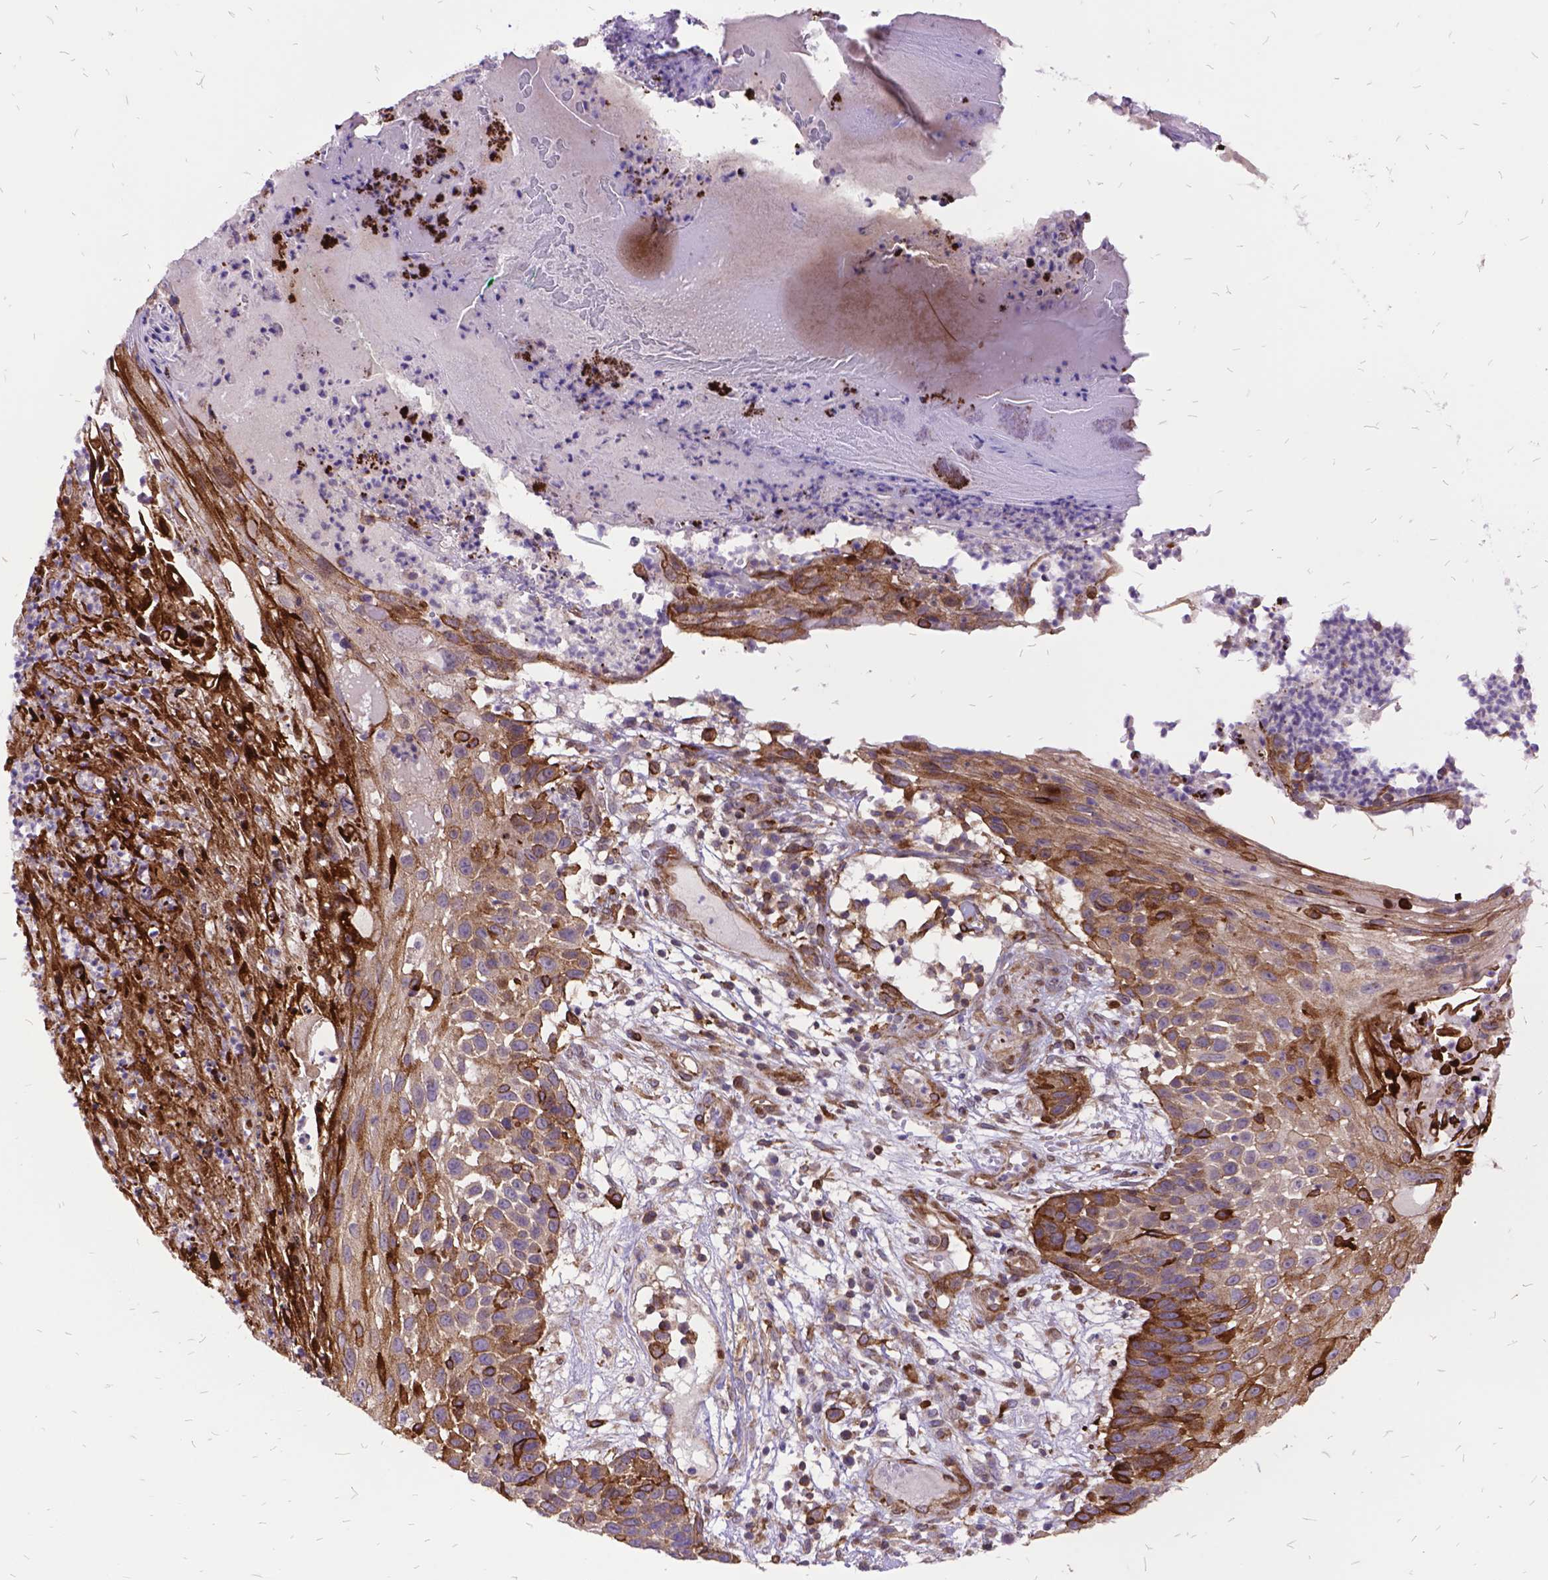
{"staining": {"intensity": "moderate", "quantity": ">75%", "location": "cytoplasmic/membranous"}, "tissue": "skin cancer", "cell_type": "Tumor cells", "image_type": "cancer", "snomed": [{"axis": "morphology", "description": "Squamous cell carcinoma, NOS"}, {"axis": "topography", "description": "Skin"}], "caption": "Immunohistochemistry of skin cancer (squamous cell carcinoma) displays medium levels of moderate cytoplasmic/membranous expression in approximately >75% of tumor cells.", "gene": "GRB7", "patient": {"sex": "male", "age": 92}}